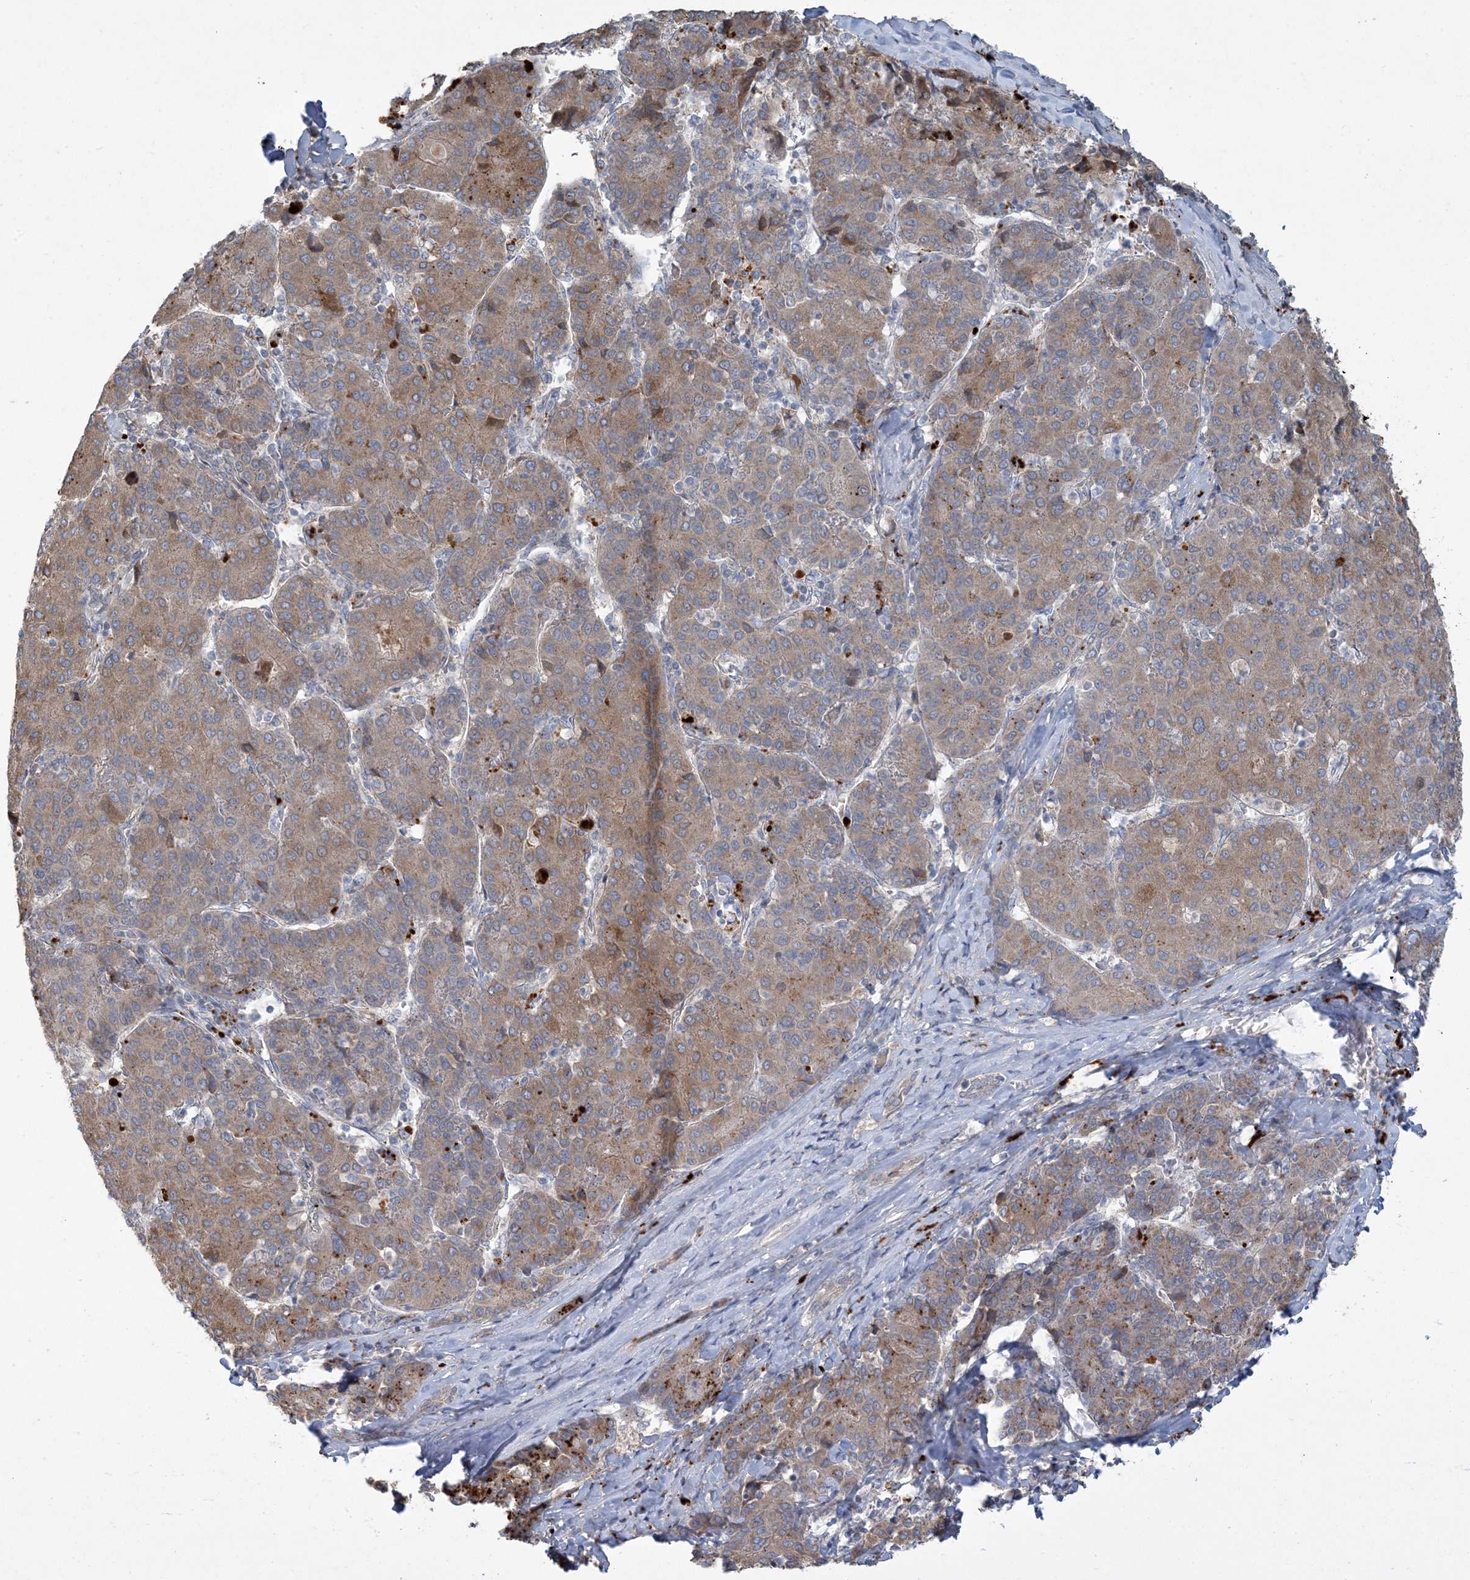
{"staining": {"intensity": "moderate", "quantity": ">75%", "location": "cytoplasmic/membranous"}, "tissue": "liver cancer", "cell_type": "Tumor cells", "image_type": "cancer", "snomed": [{"axis": "morphology", "description": "Carcinoma, Hepatocellular, NOS"}, {"axis": "topography", "description": "Liver"}], "caption": "Immunohistochemistry (IHC) micrograph of neoplastic tissue: hepatocellular carcinoma (liver) stained using immunohistochemistry exhibits medium levels of moderate protein expression localized specifically in the cytoplasmic/membranous of tumor cells, appearing as a cytoplasmic/membranous brown color.", "gene": "LTN1", "patient": {"sex": "male", "age": 65}}